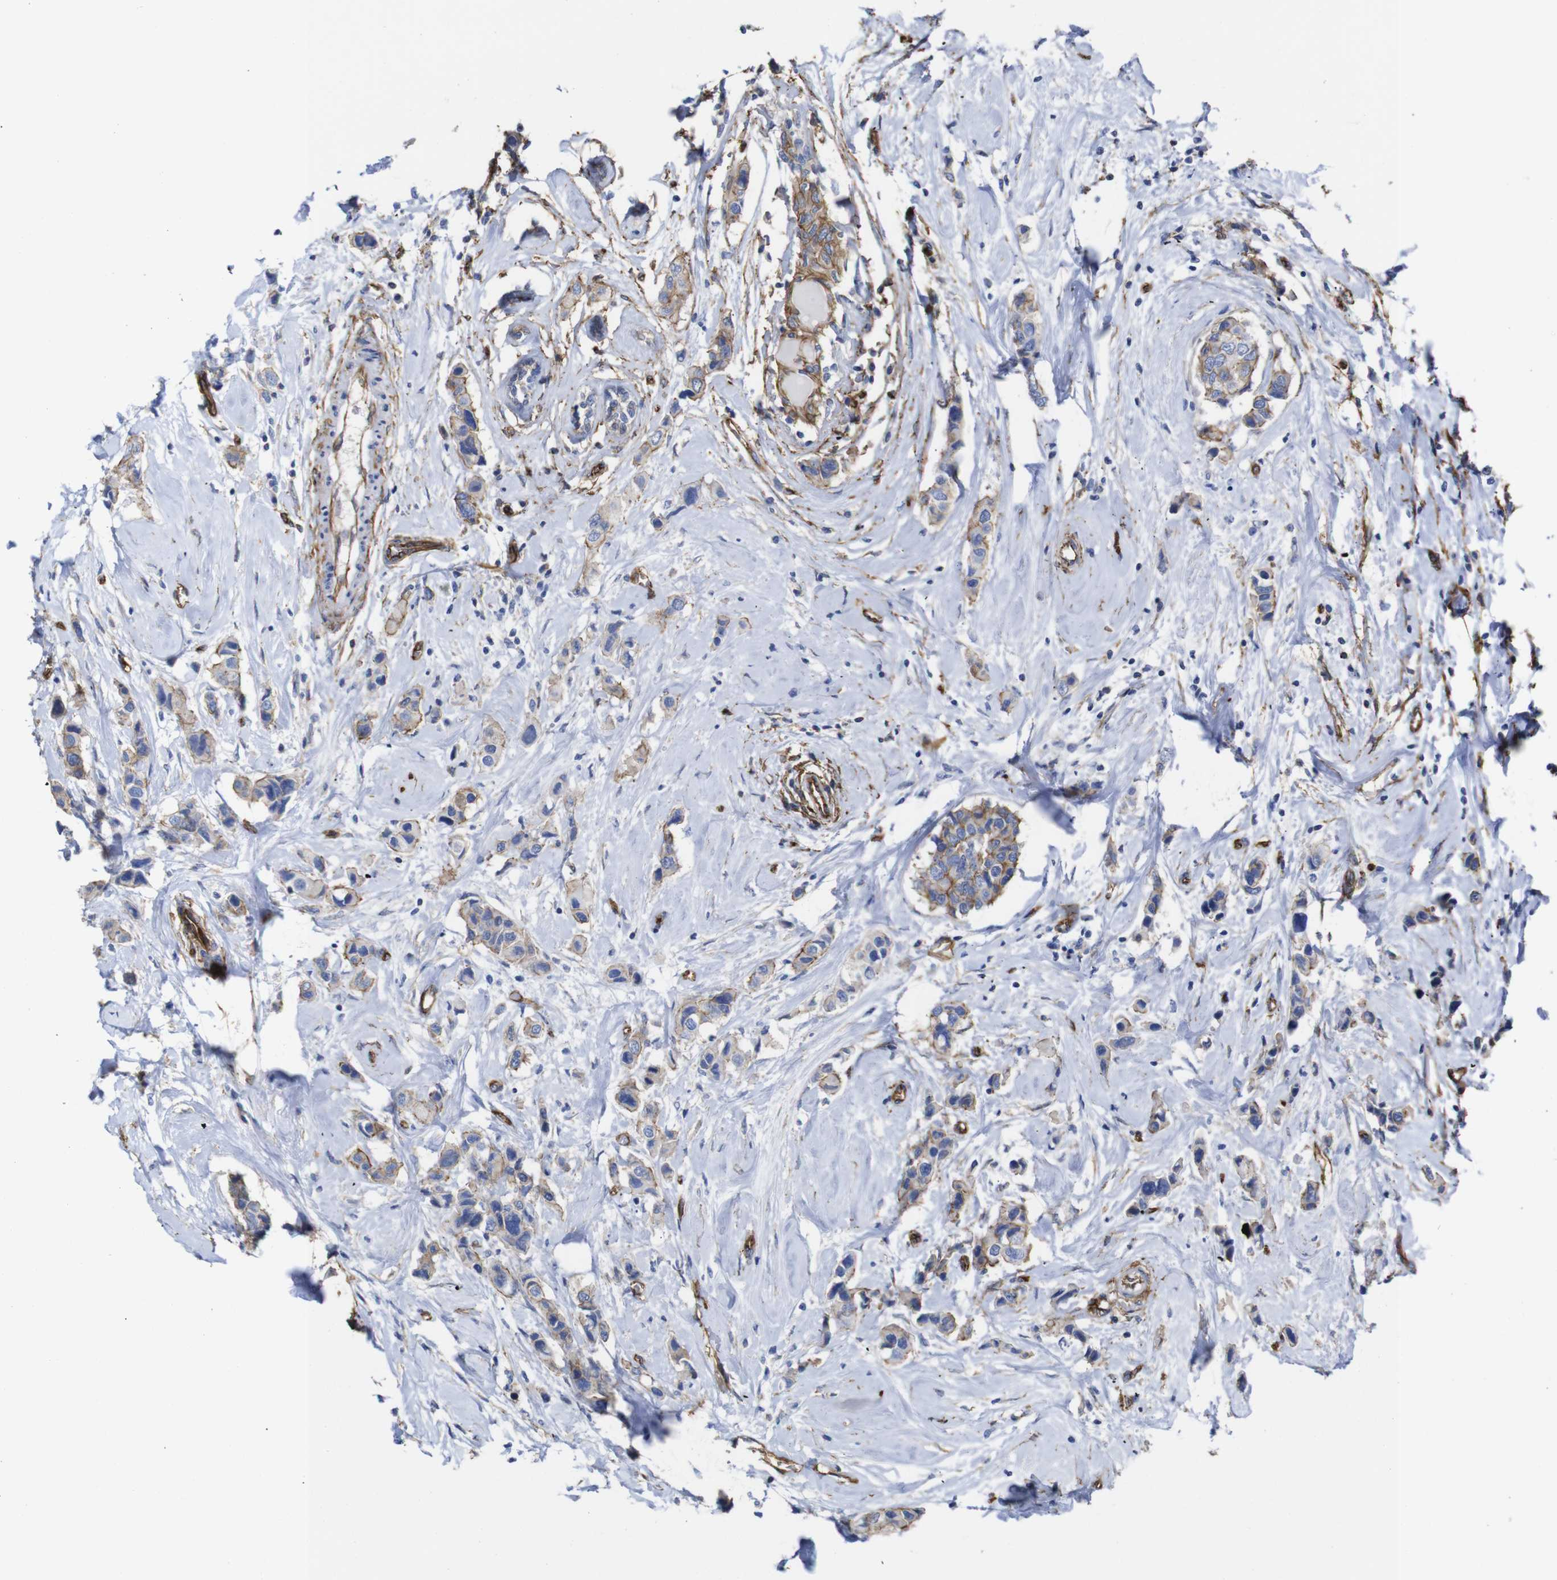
{"staining": {"intensity": "moderate", "quantity": ">75%", "location": "cytoplasmic/membranous"}, "tissue": "breast cancer", "cell_type": "Tumor cells", "image_type": "cancer", "snomed": [{"axis": "morphology", "description": "Normal tissue, NOS"}, {"axis": "morphology", "description": "Duct carcinoma"}, {"axis": "topography", "description": "Breast"}], "caption": "Moderate cytoplasmic/membranous protein staining is seen in approximately >75% of tumor cells in intraductal carcinoma (breast). (IHC, brightfield microscopy, high magnification).", "gene": "SPTBN1", "patient": {"sex": "female", "age": 50}}